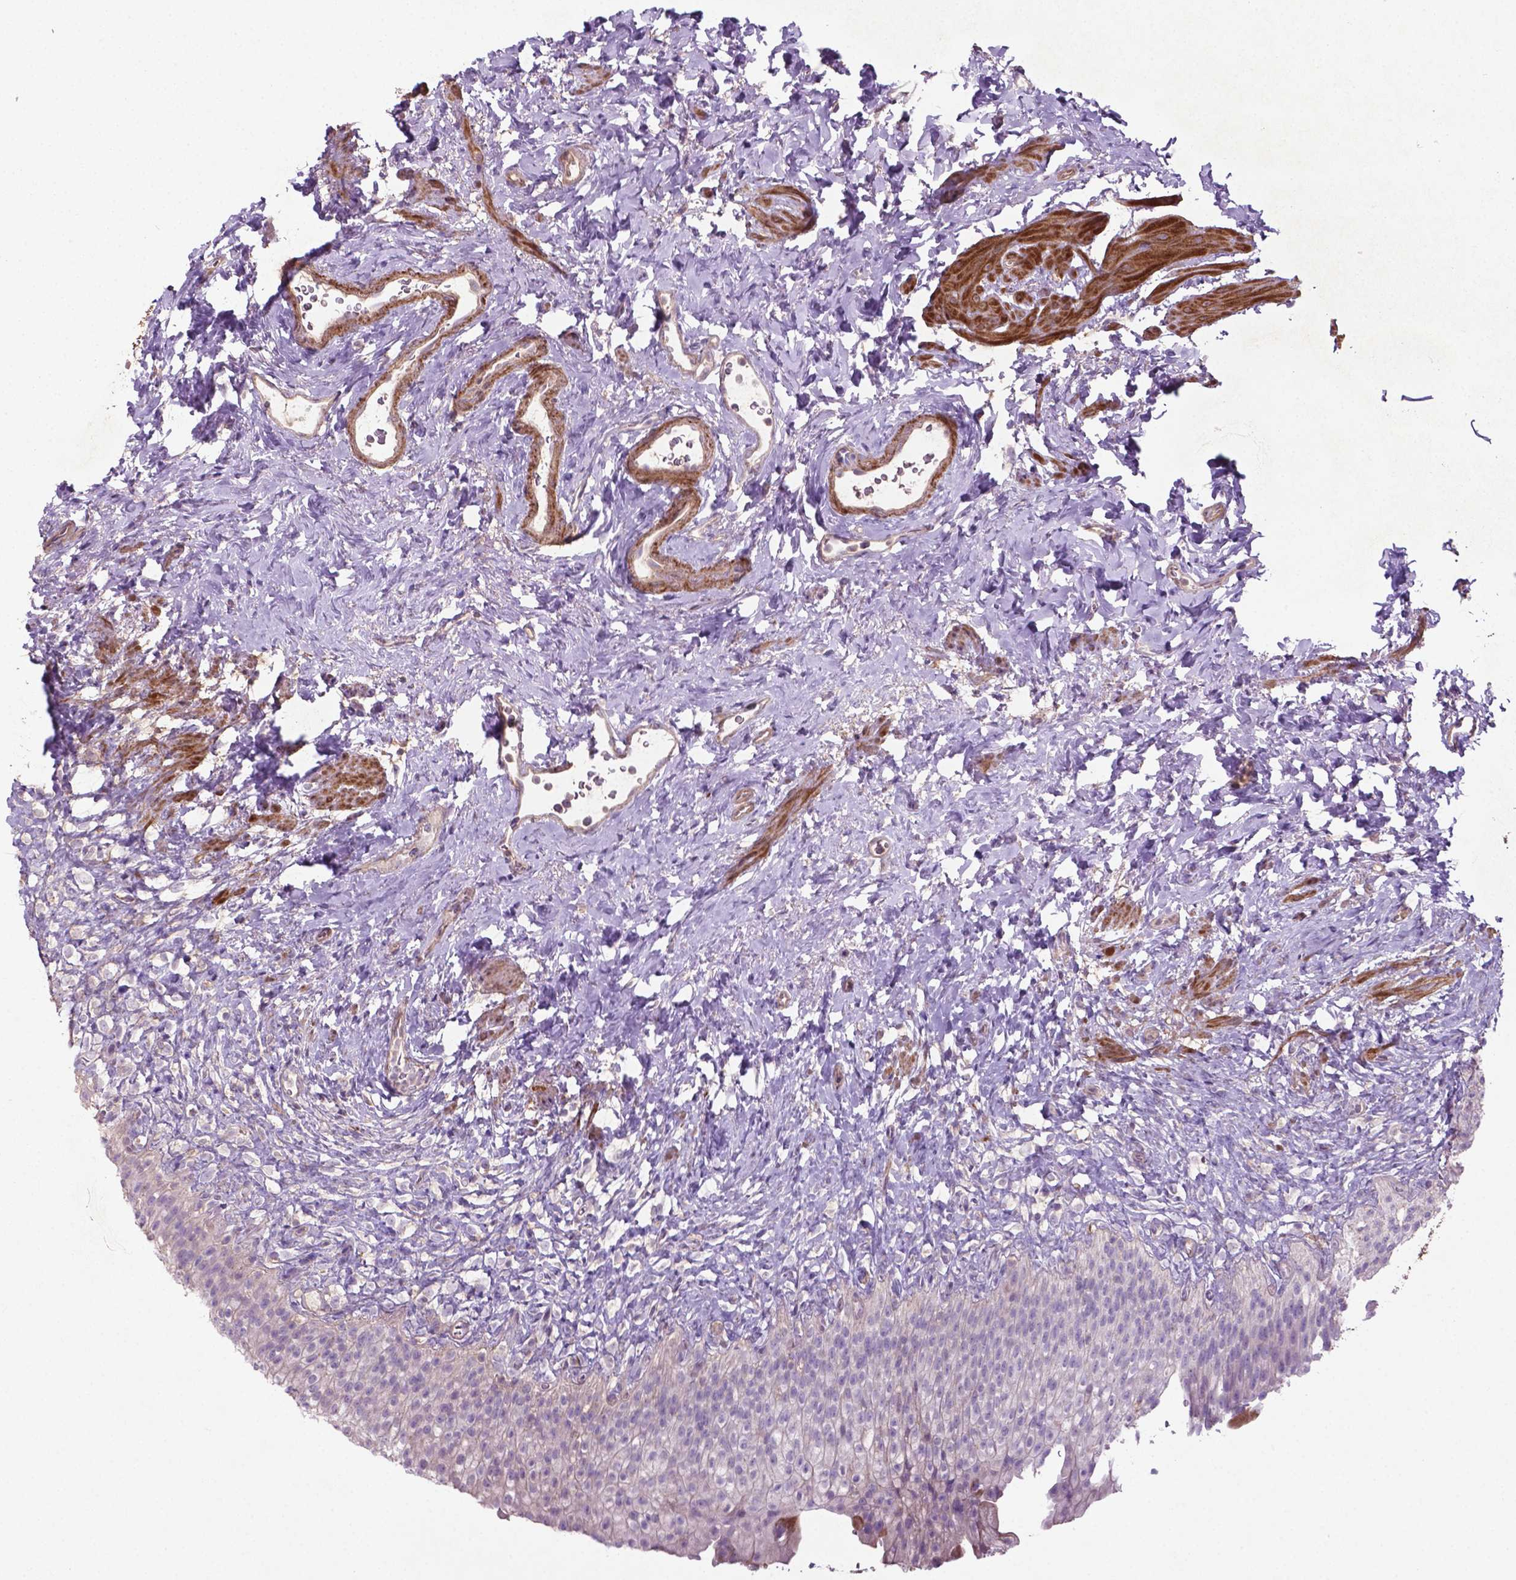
{"staining": {"intensity": "negative", "quantity": "none", "location": "none"}, "tissue": "urinary bladder", "cell_type": "Urothelial cells", "image_type": "normal", "snomed": [{"axis": "morphology", "description": "Normal tissue, NOS"}, {"axis": "topography", "description": "Urinary bladder"}, {"axis": "topography", "description": "Prostate"}], "caption": "Photomicrograph shows no significant protein staining in urothelial cells of normal urinary bladder. (DAB immunohistochemistry, high magnification).", "gene": "BMP4", "patient": {"sex": "male", "age": 76}}